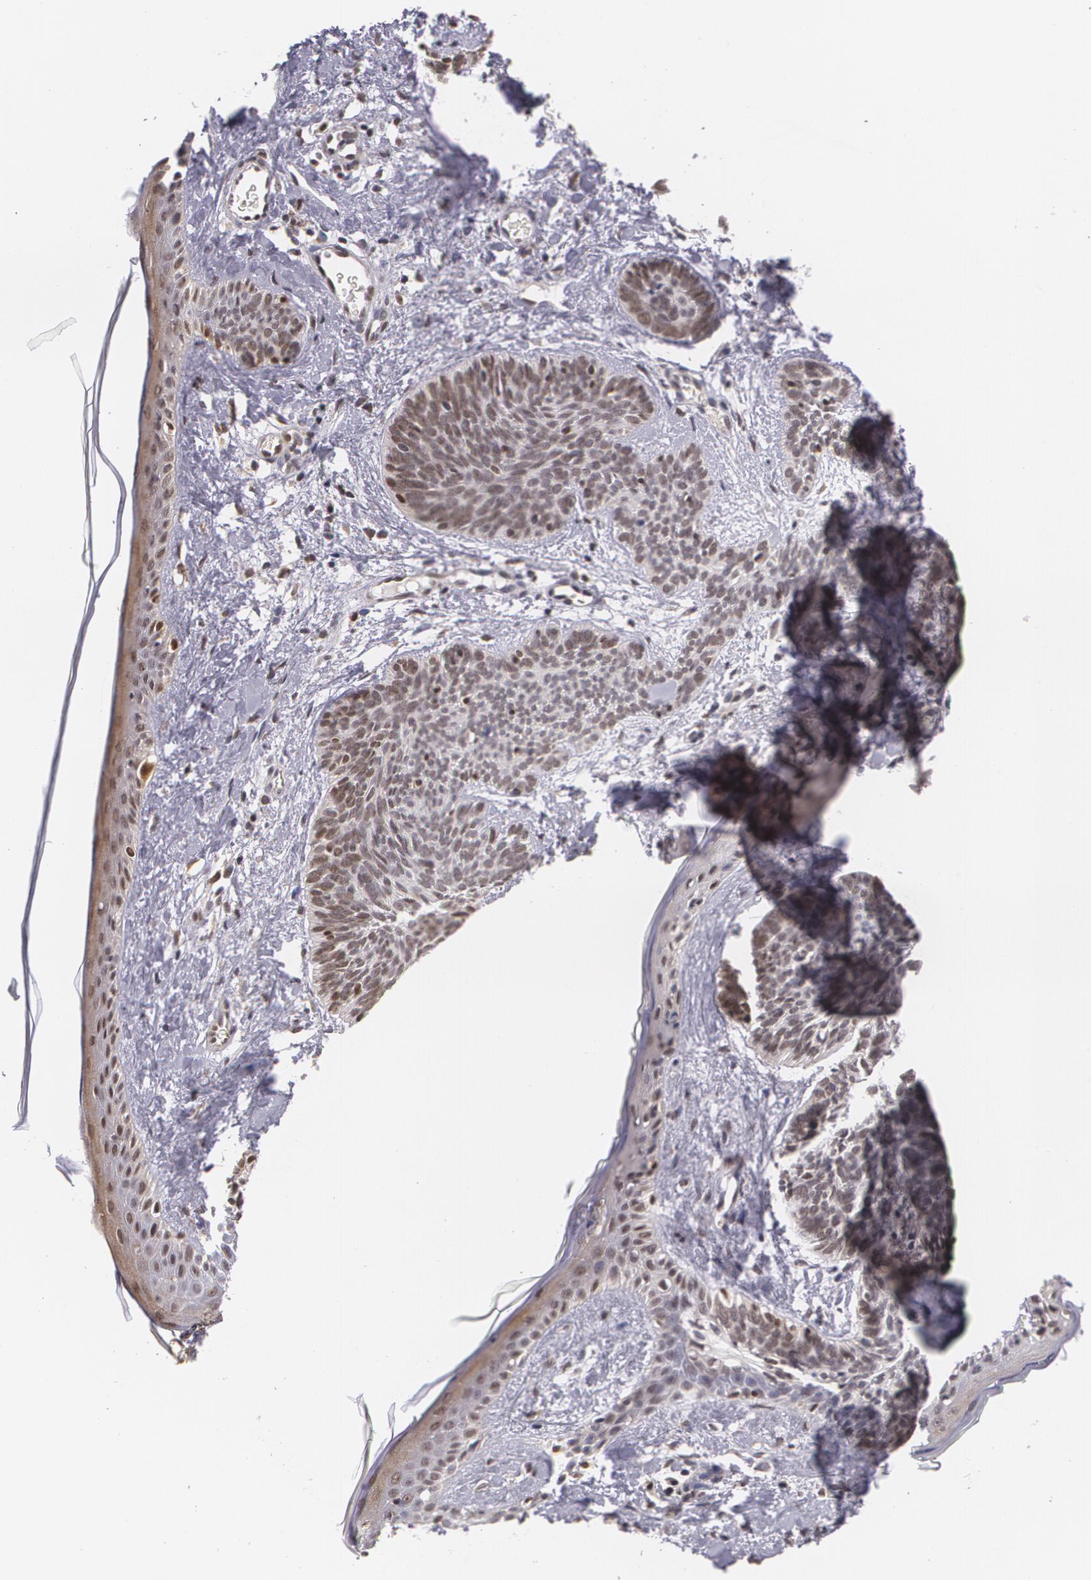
{"staining": {"intensity": "weak", "quantity": "25%-75%", "location": "nuclear"}, "tissue": "skin cancer", "cell_type": "Tumor cells", "image_type": "cancer", "snomed": [{"axis": "morphology", "description": "Basal cell carcinoma"}, {"axis": "topography", "description": "Skin"}], "caption": "Immunohistochemical staining of skin basal cell carcinoma displays low levels of weak nuclear staining in about 25%-75% of tumor cells.", "gene": "ALX1", "patient": {"sex": "female", "age": 81}}